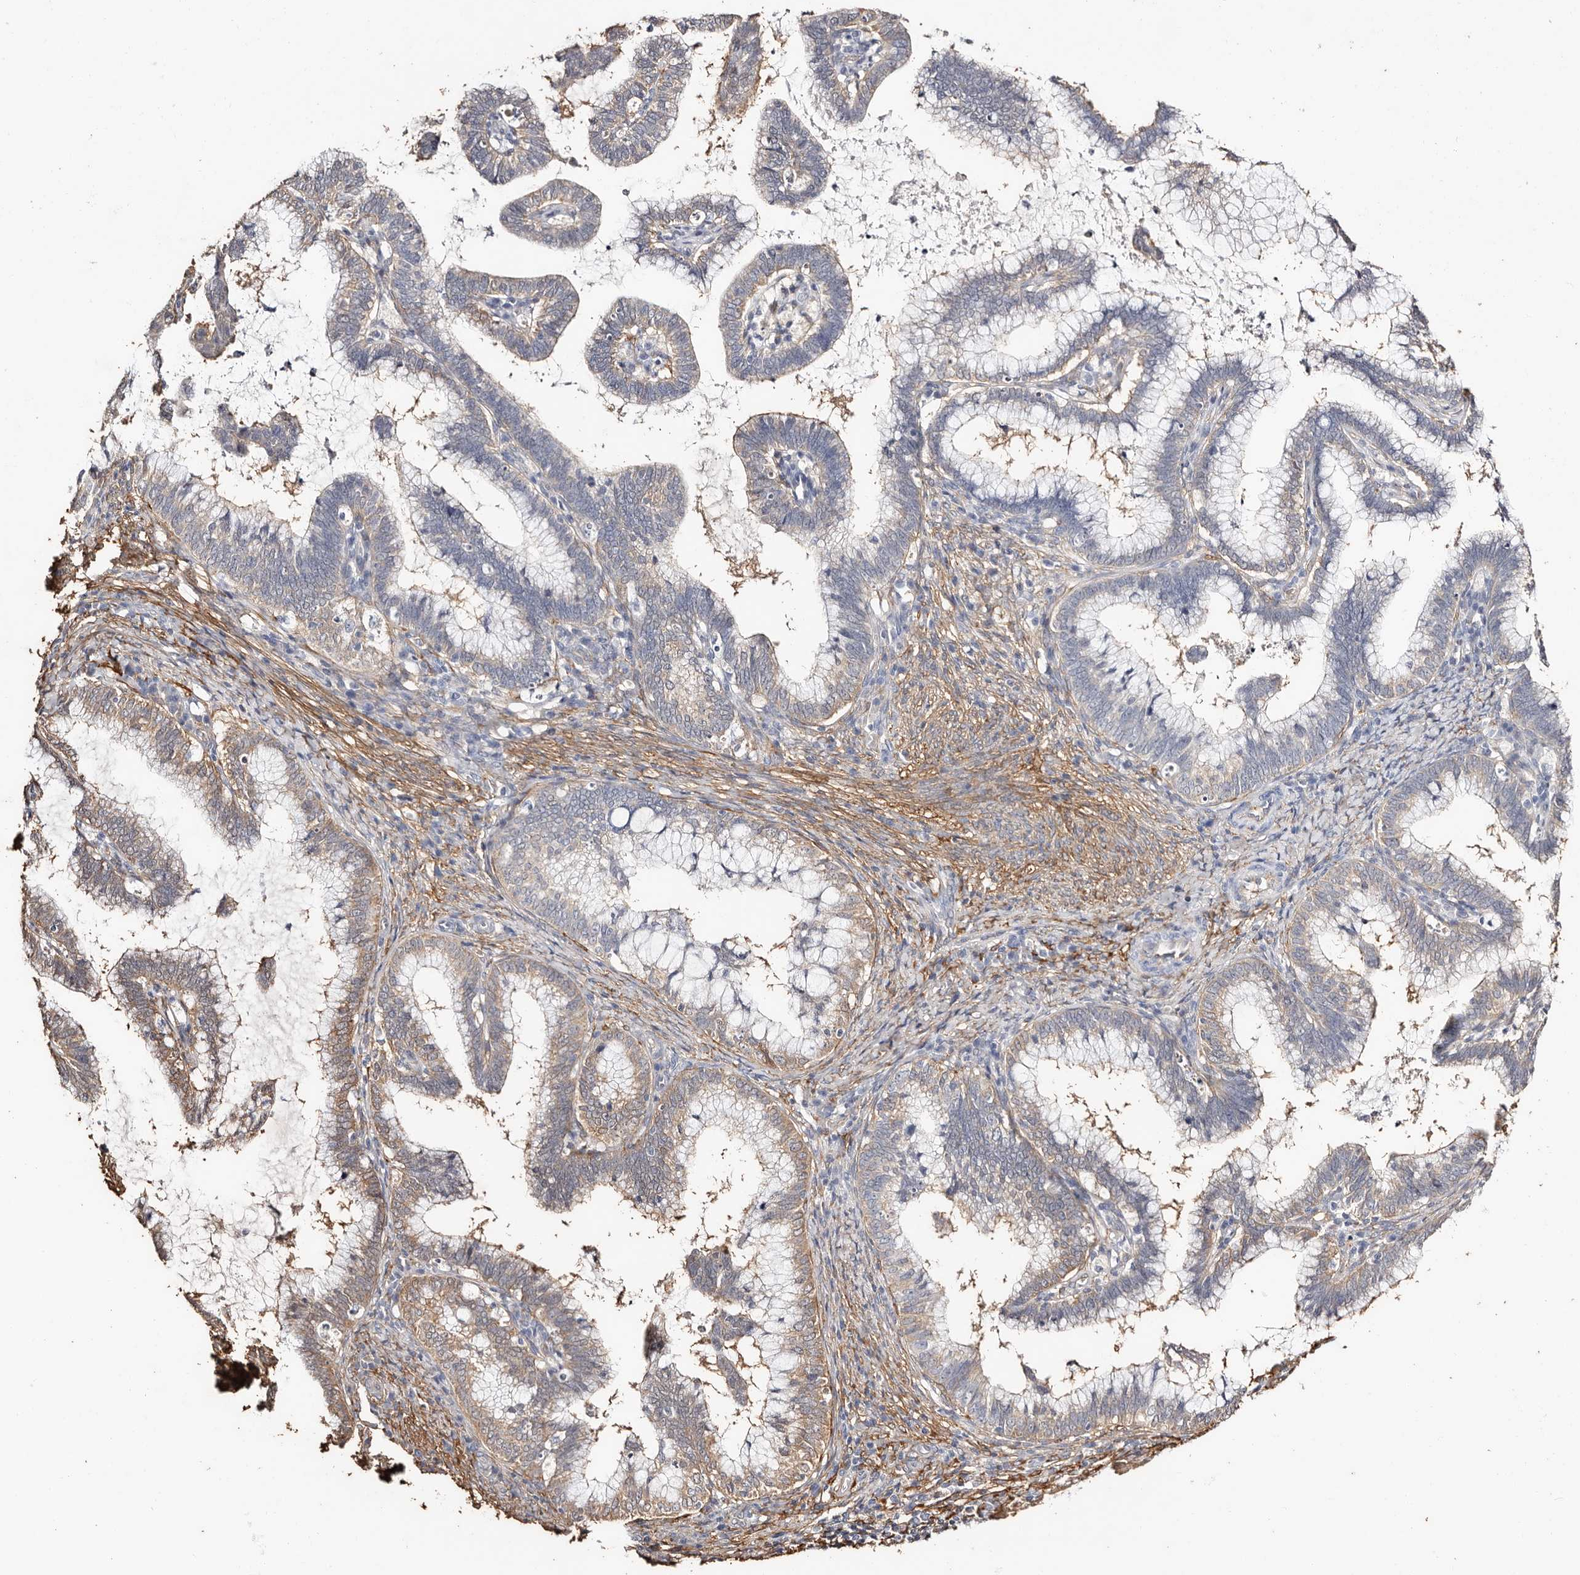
{"staining": {"intensity": "weak", "quantity": "25%-75%", "location": "cytoplasmic/membranous"}, "tissue": "cervical cancer", "cell_type": "Tumor cells", "image_type": "cancer", "snomed": [{"axis": "morphology", "description": "Adenocarcinoma, NOS"}, {"axis": "topography", "description": "Cervix"}], "caption": "Protein analysis of cervical cancer tissue exhibits weak cytoplasmic/membranous positivity in approximately 25%-75% of tumor cells.", "gene": "TGM2", "patient": {"sex": "female", "age": 36}}